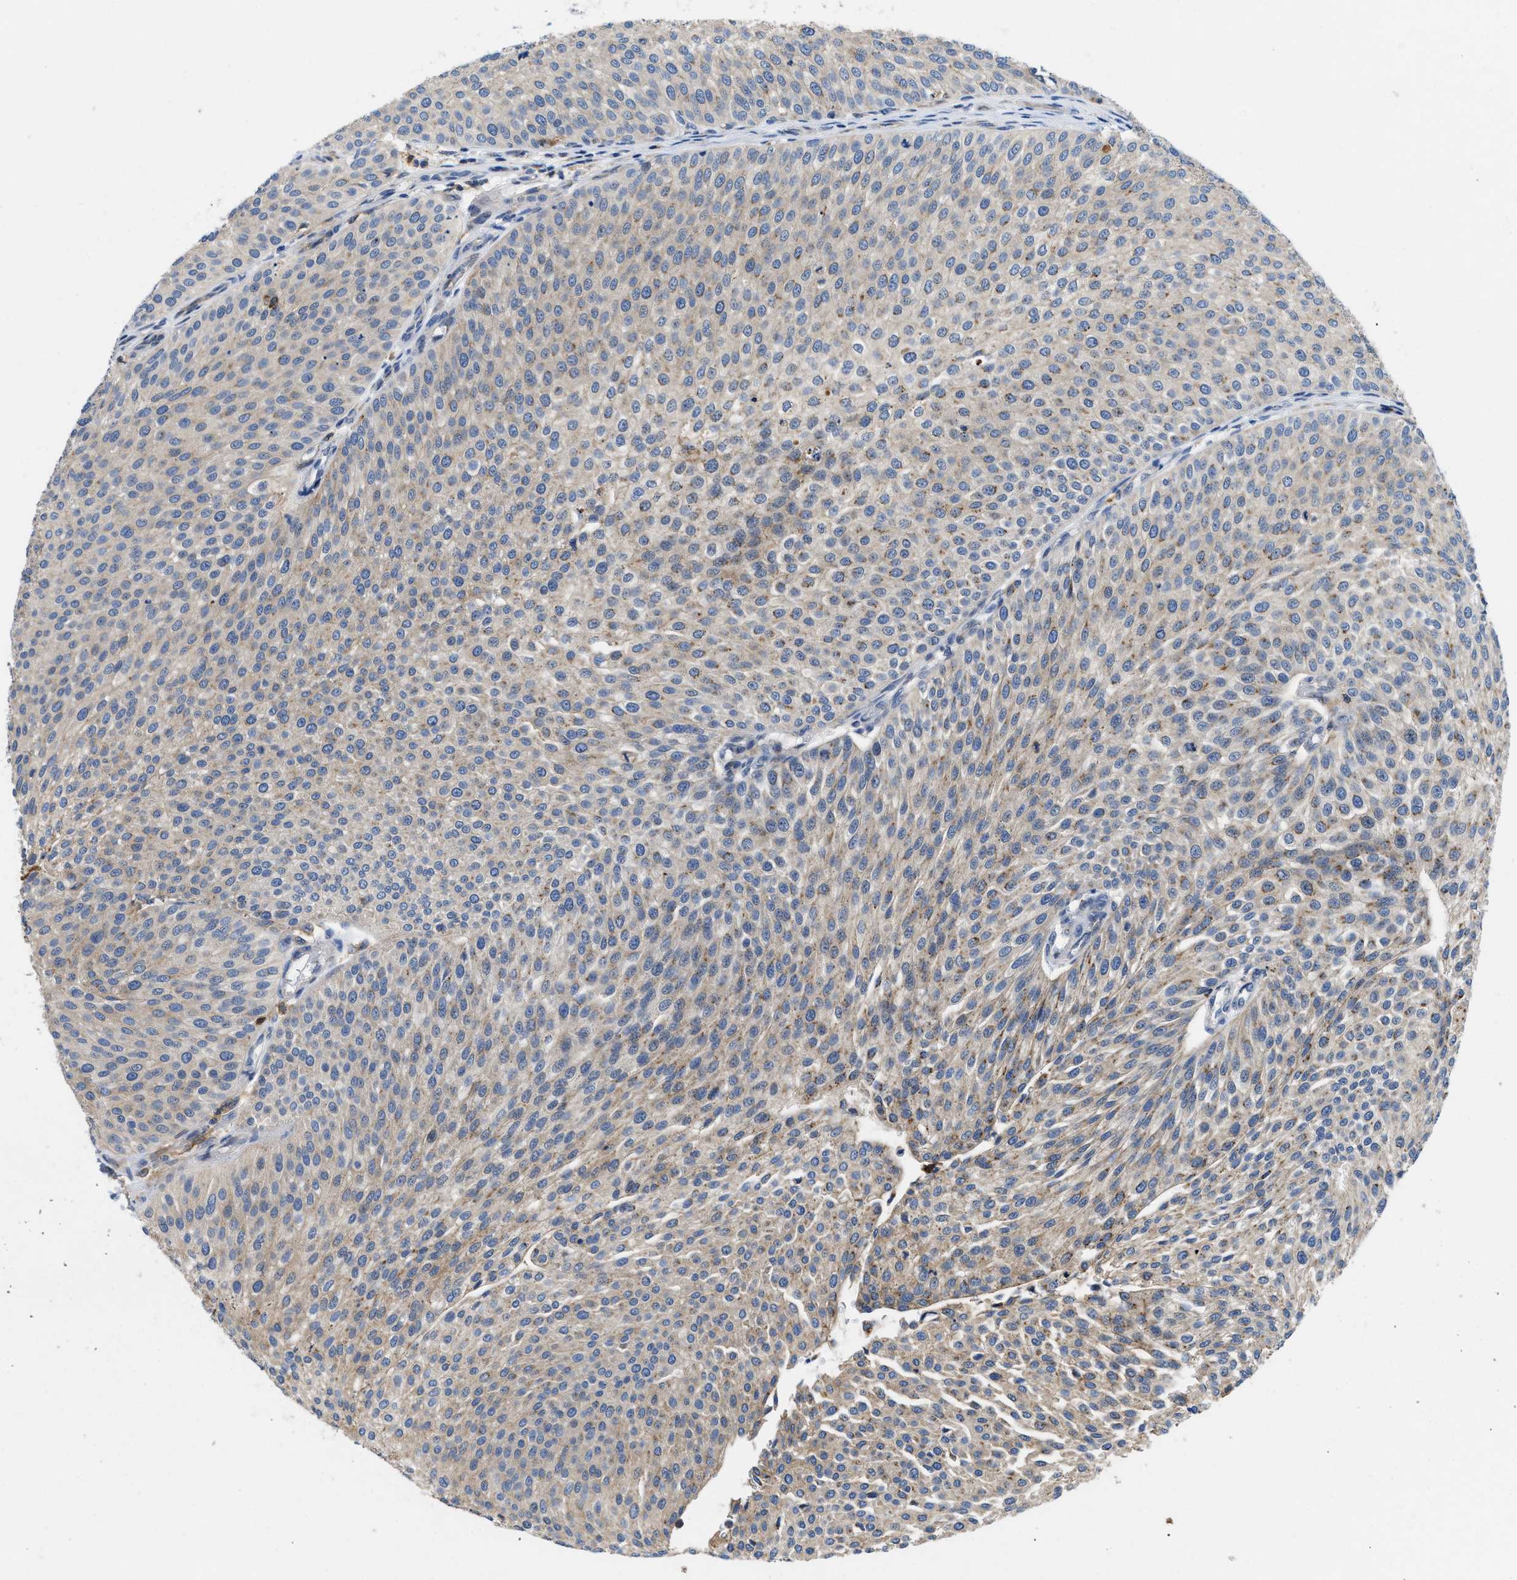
{"staining": {"intensity": "weak", "quantity": "<25%", "location": "cytoplasmic/membranous"}, "tissue": "urothelial cancer", "cell_type": "Tumor cells", "image_type": "cancer", "snomed": [{"axis": "morphology", "description": "Urothelial carcinoma, Low grade"}, {"axis": "topography", "description": "Smooth muscle"}, {"axis": "topography", "description": "Urinary bladder"}], "caption": "The histopathology image demonstrates no staining of tumor cells in urothelial carcinoma (low-grade).", "gene": "ENPP4", "patient": {"sex": "male", "age": 60}}